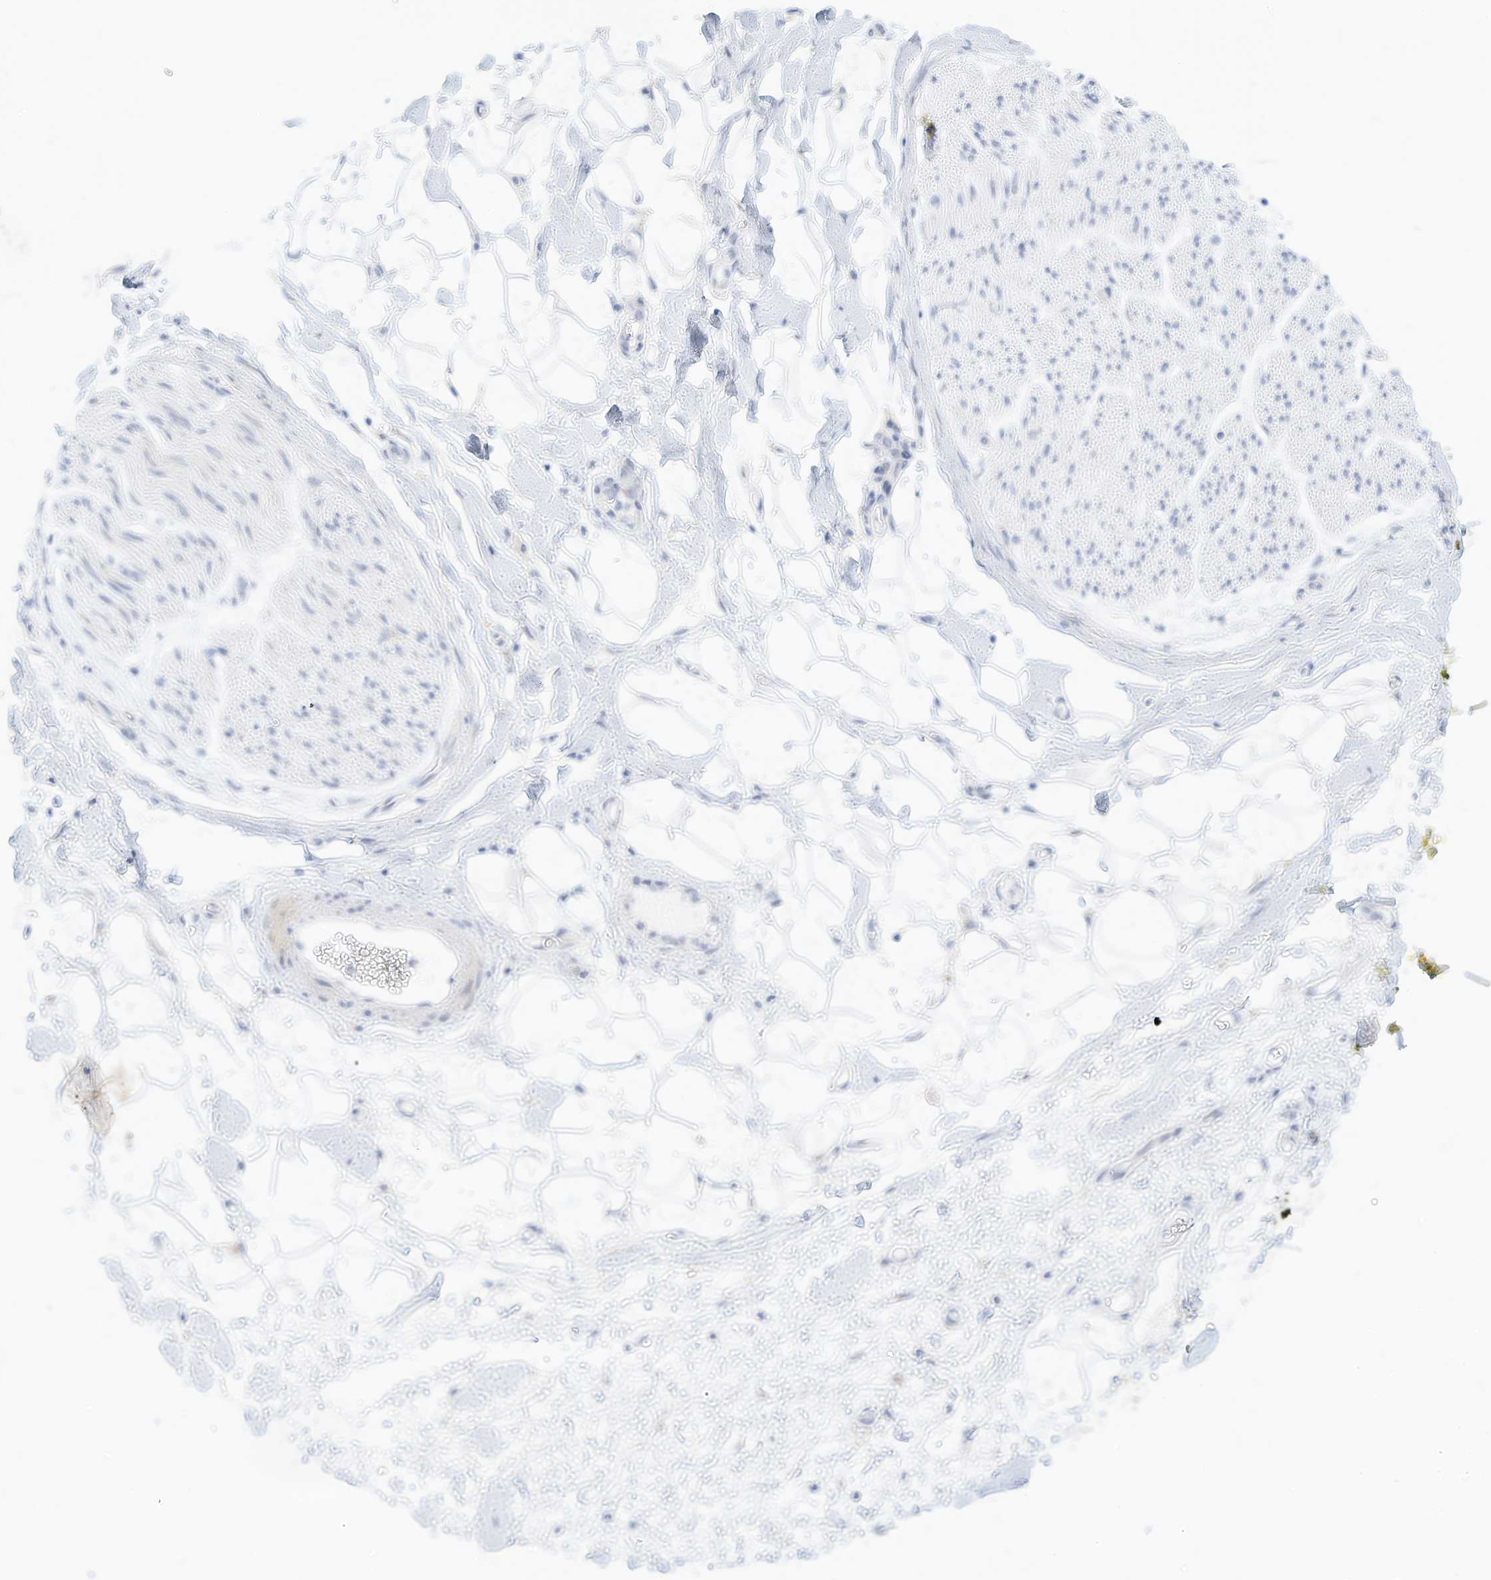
{"staining": {"intensity": "negative", "quantity": "none", "location": "none"}, "tissue": "adipose tissue", "cell_type": "Adipocytes", "image_type": "normal", "snomed": [{"axis": "morphology", "description": "Normal tissue, NOS"}, {"axis": "morphology", "description": "Adenocarcinoma, NOS"}, {"axis": "topography", "description": "Pancreas"}, {"axis": "topography", "description": "Peripheral nerve tissue"}], "caption": "This is an immunohistochemistry (IHC) micrograph of unremarkable human adipose tissue. There is no expression in adipocytes.", "gene": "SPOCD1", "patient": {"sex": "male", "age": 59}}